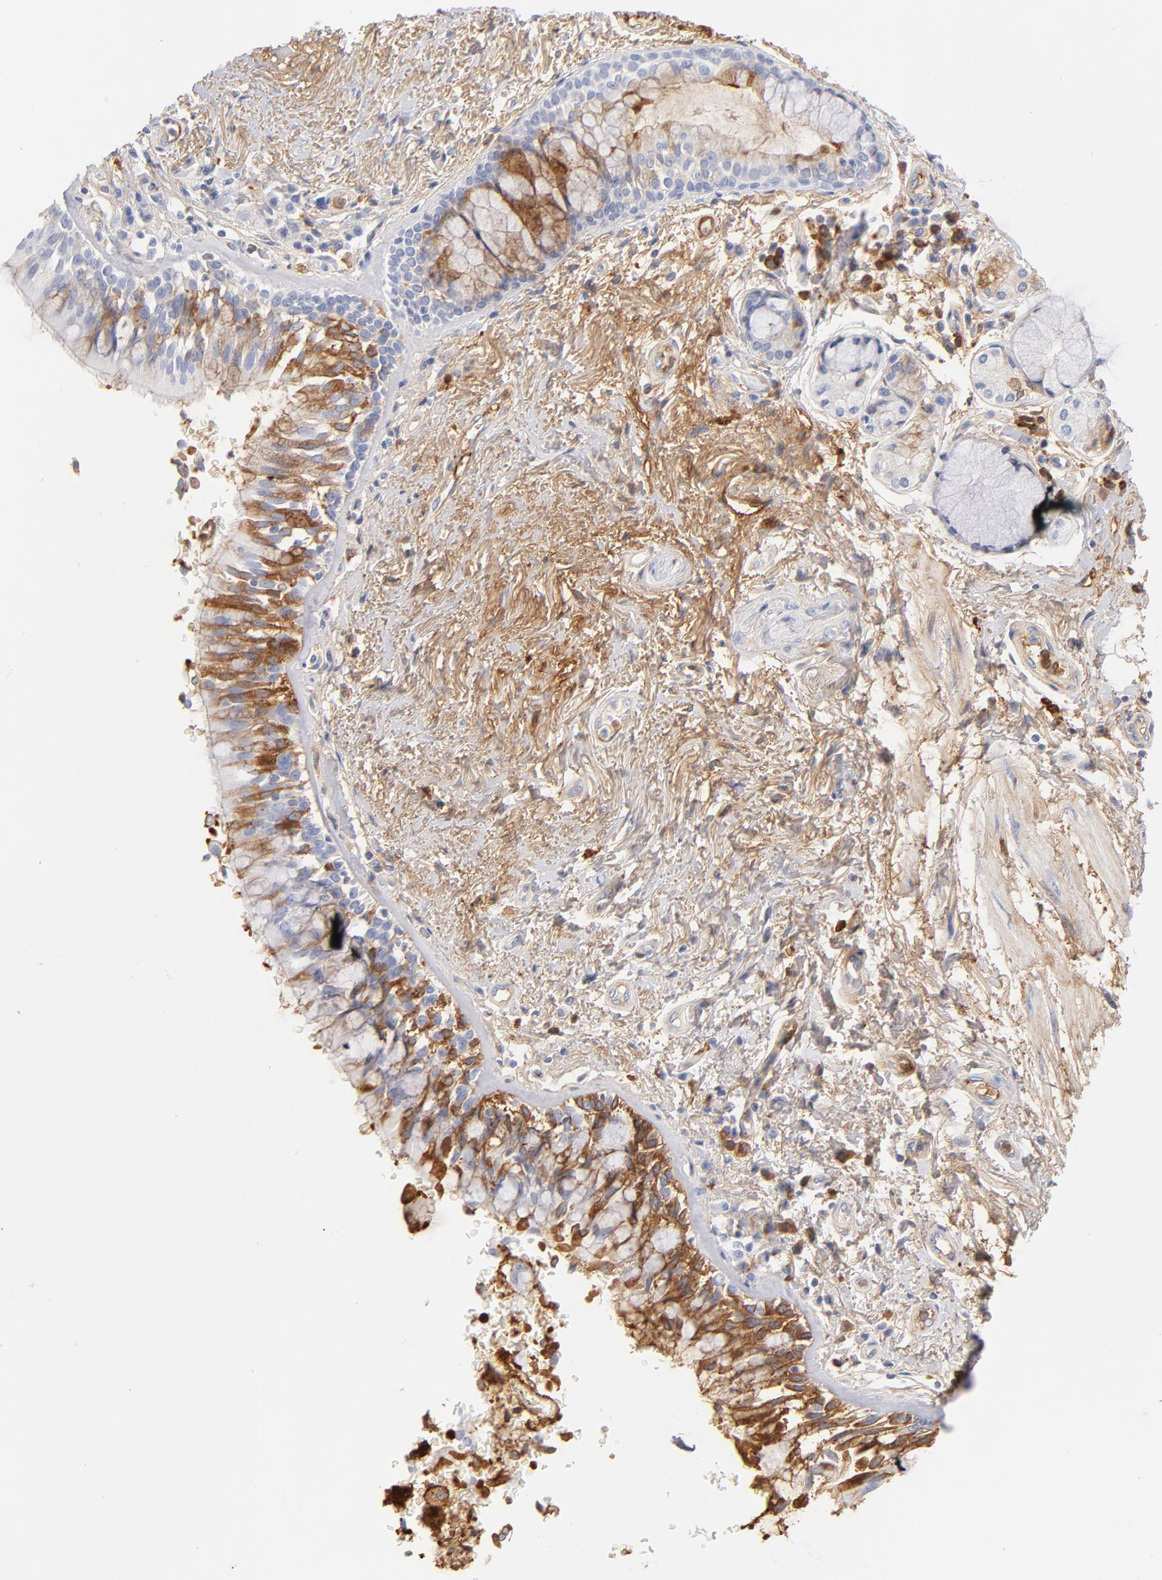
{"staining": {"intensity": "moderate", "quantity": "25%-75%", "location": "cytoplasmic/membranous"}, "tissue": "bronchus", "cell_type": "Respiratory epithelial cells", "image_type": "normal", "snomed": [{"axis": "morphology", "description": "Normal tissue, NOS"}, {"axis": "morphology", "description": "Adenocarcinoma, NOS"}, {"axis": "topography", "description": "Bronchus"}, {"axis": "topography", "description": "Lung"}], "caption": "Immunohistochemical staining of normal human bronchus exhibits medium levels of moderate cytoplasmic/membranous expression in approximately 25%-75% of respiratory epithelial cells.", "gene": "C3", "patient": {"sex": "male", "age": 71}}